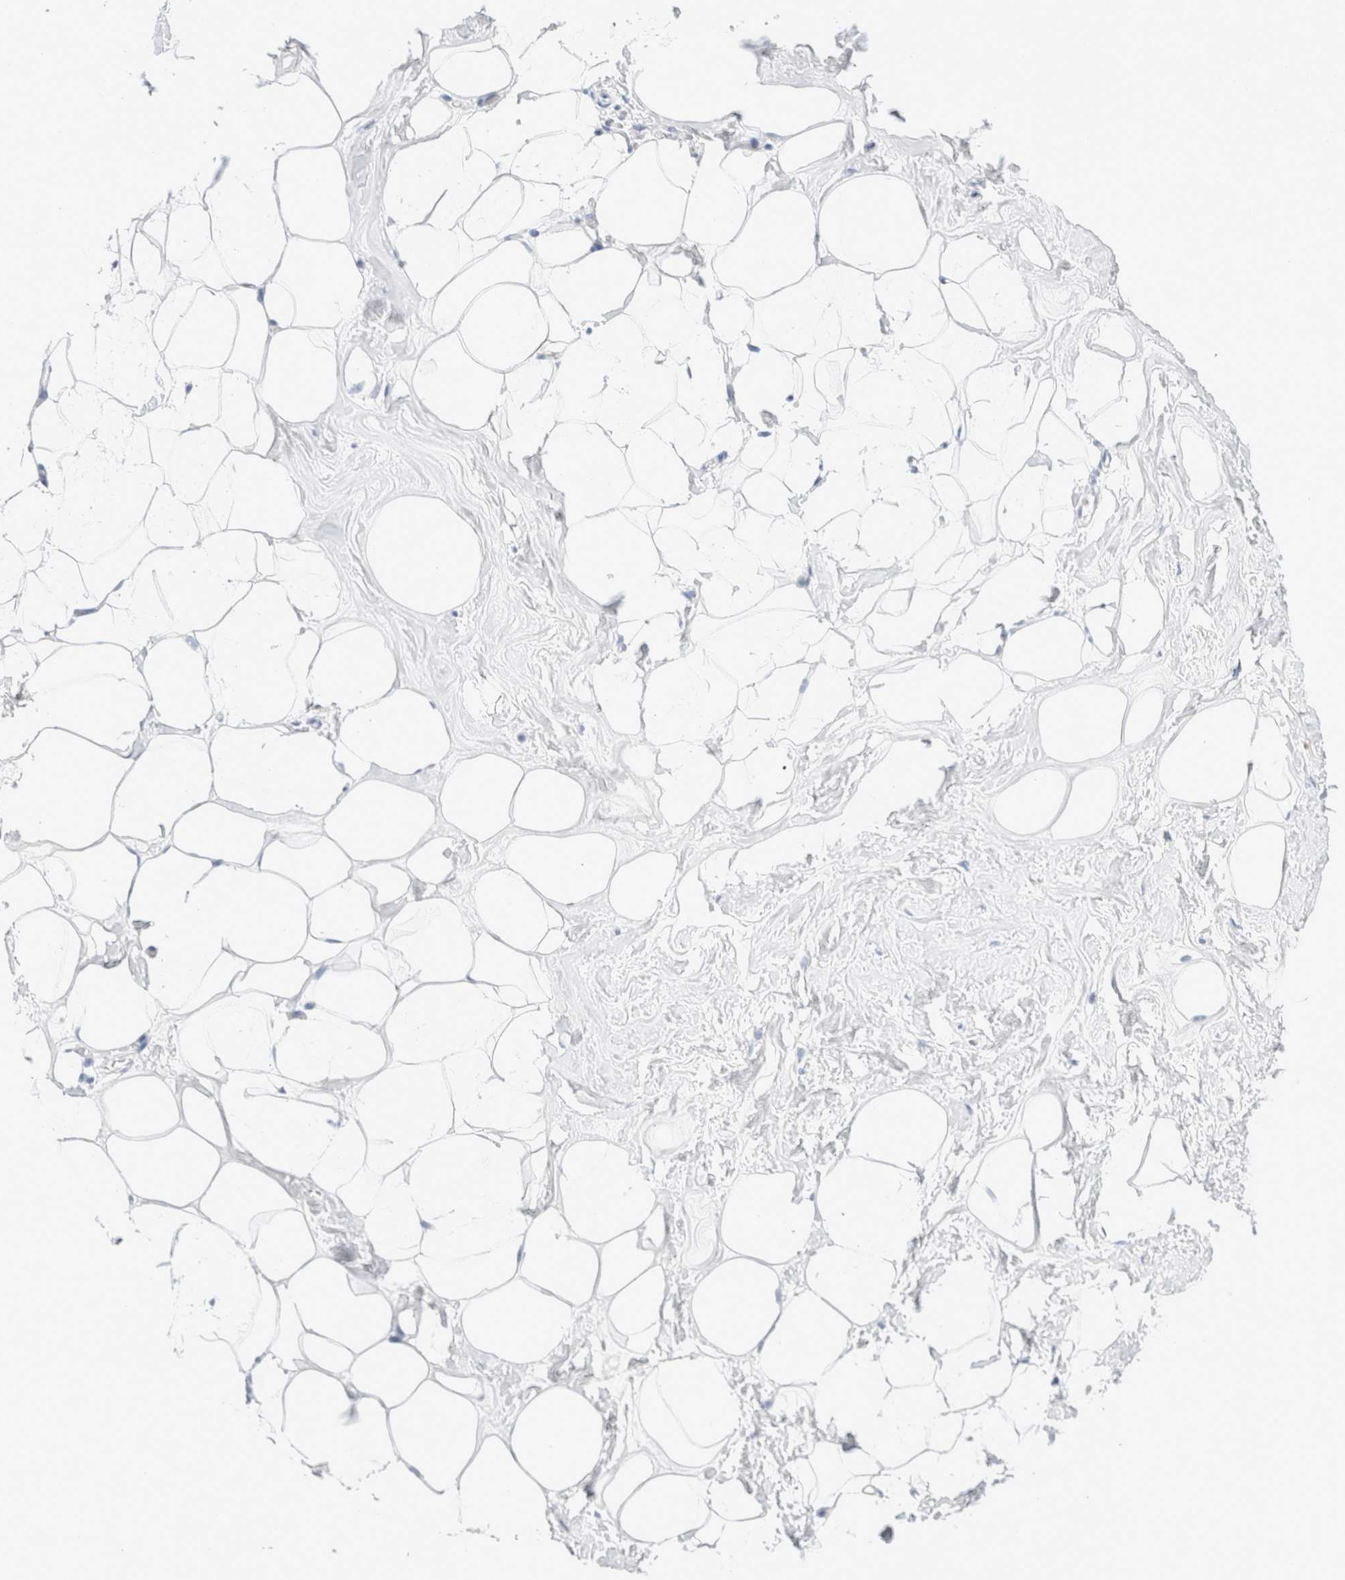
{"staining": {"intensity": "negative", "quantity": "none", "location": "none"}, "tissue": "adipose tissue", "cell_type": "Adipocytes", "image_type": "normal", "snomed": [{"axis": "morphology", "description": "Normal tissue, NOS"}, {"axis": "morphology", "description": "Fibrosis, NOS"}, {"axis": "topography", "description": "Breast"}, {"axis": "topography", "description": "Adipose tissue"}], "caption": "IHC of unremarkable human adipose tissue exhibits no staining in adipocytes. Brightfield microscopy of IHC stained with DAB (brown) and hematoxylin (blue), captured at high magnification.", "gene": "ATP6V1C1", "patient": {"sex": "female", "age": 39}}